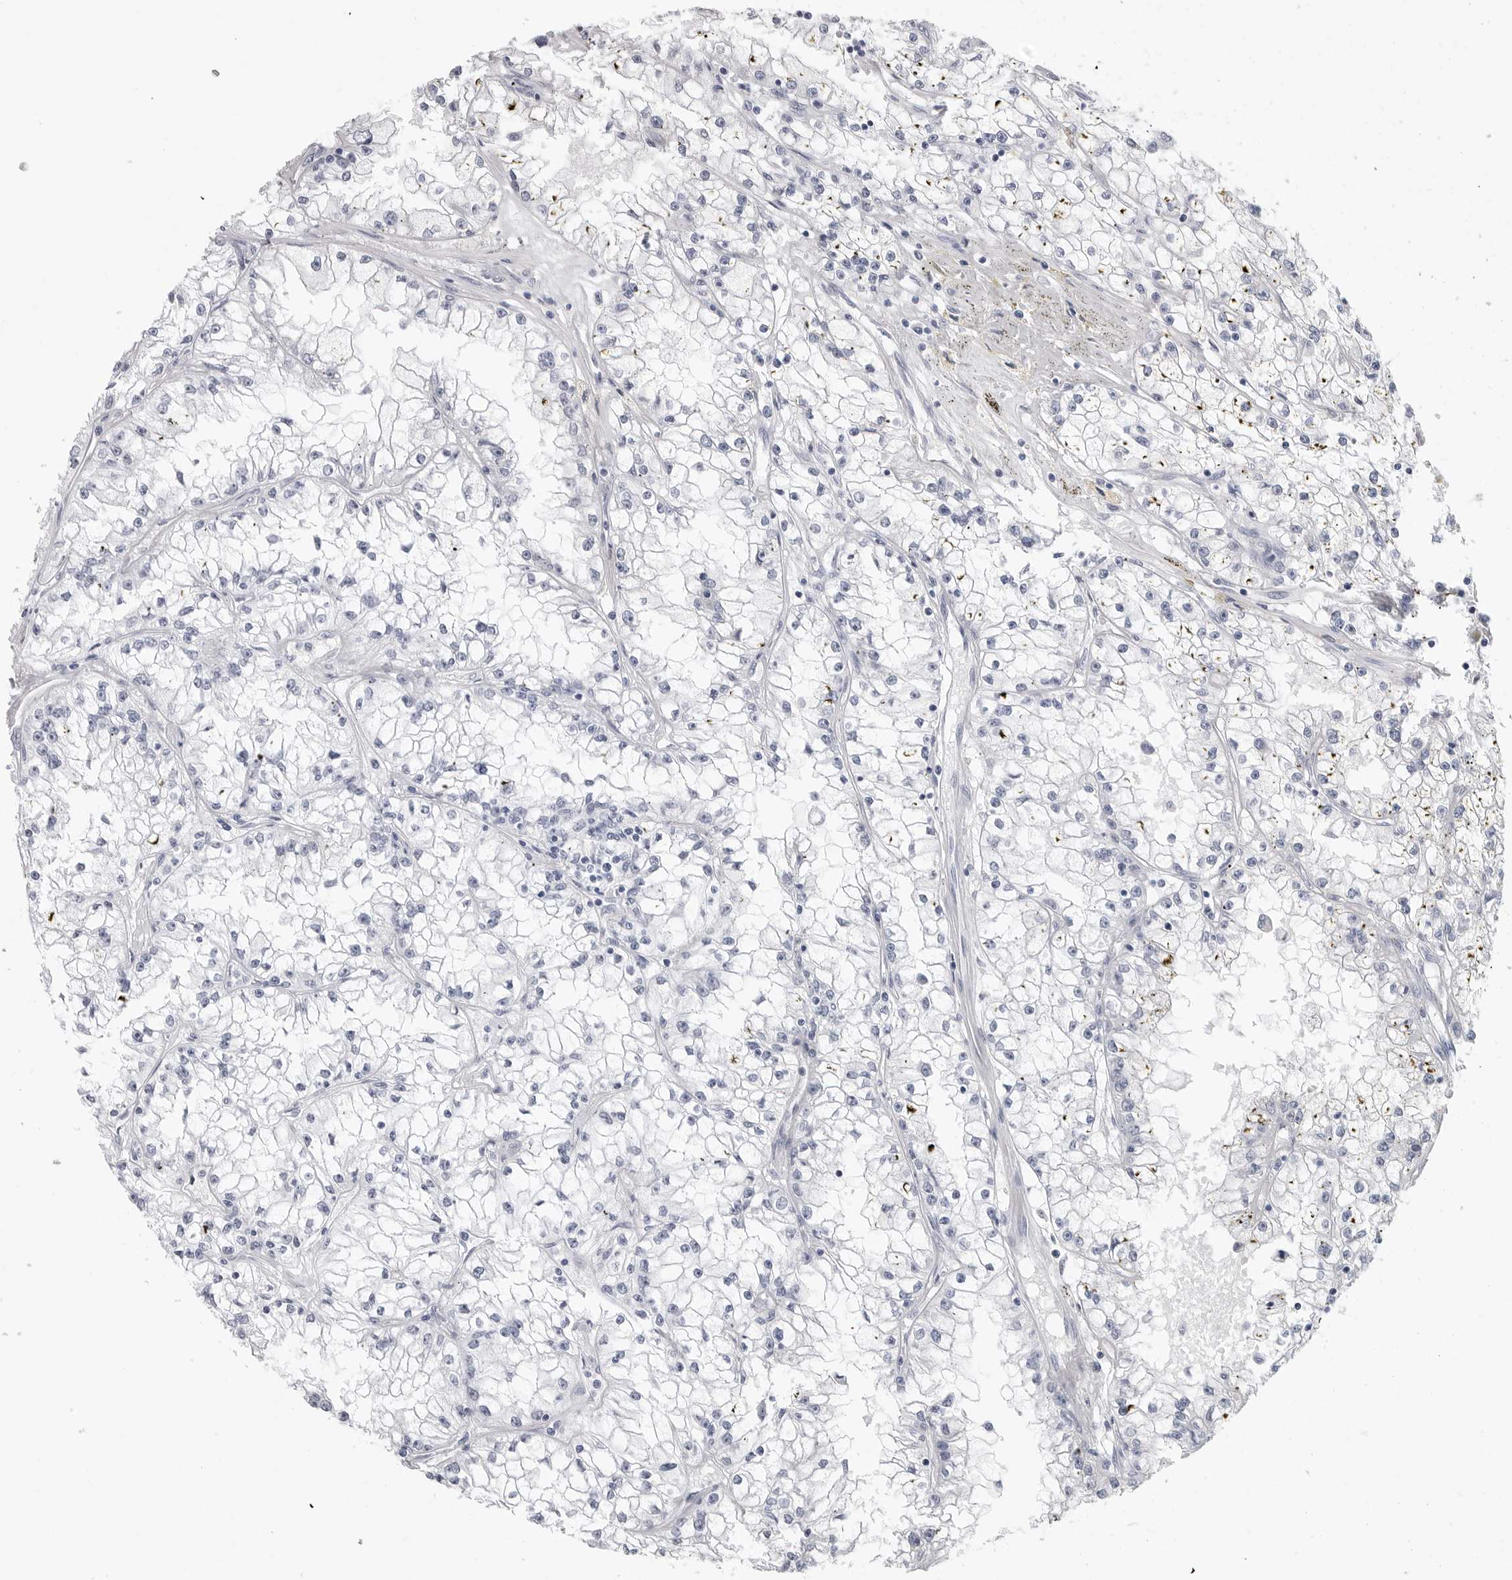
{"staining": {"intensity": "negative", "quantity": "none", "location": "none"}, "tissue": "renal cancer", "cell_type": "Tumor cells", "image_type": "cancer", "snomed": [{"axis": "morphology", "description": "Adenocarcinoma, NOS"}, {"axis": "topography", "description": "Kidney"}], "caption": "The immunohistochemistry (IHC) photomicrograph has no significant positivity in tumor cells of renal cancer tissue. (DAB IHC, high magnification).", "gene": "CSH1", "patient": {"sex": "male", "age": 56}}